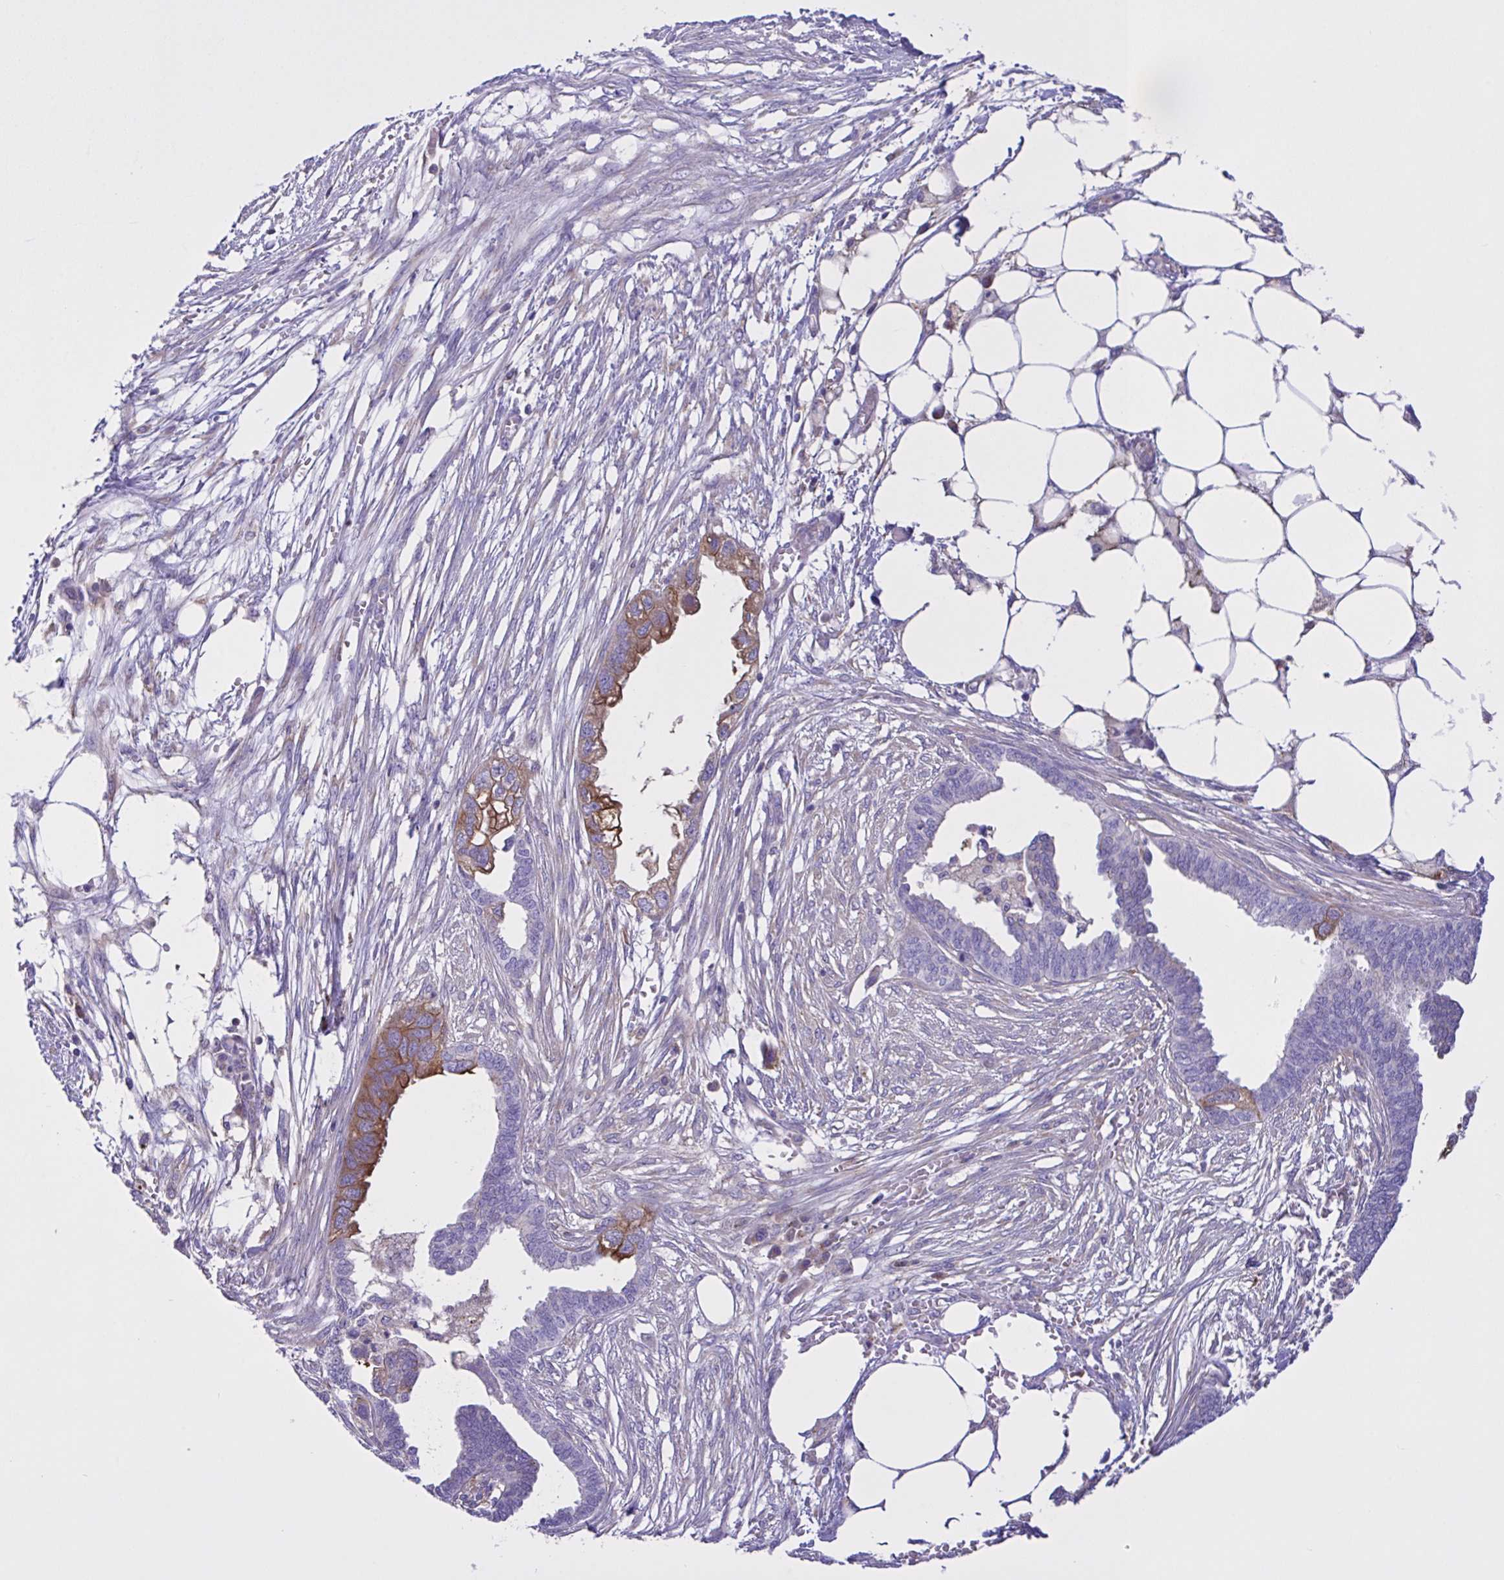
{"staining": {"intensity": "moderate", "quantity": "25%-75%", "location": "cytoplasmic/membranous"}, "tissue": "endometrial cancer", "cell_type": "Tumor cells", "image_type": "cancer", "snomed": [{"axis": "morphology", "description": "Adenocarcinoma, NOS"}, {"axis": "morphology", "description": "Adenocarcinoma, metastatic, NOS"}, {"axis": "topography", "description": "Adipose tissue"}, {"axis": "topography", "description": "Endometrium"}], "caption": "Tumor cells show medium levels of moderate cytoplasmic/membranous expression in about 25%-75% of cells in human metastatic adenocarcinoma (endometrial).", "gene": "OR51M1", "patient": {"sex": "female", "age": 67}}